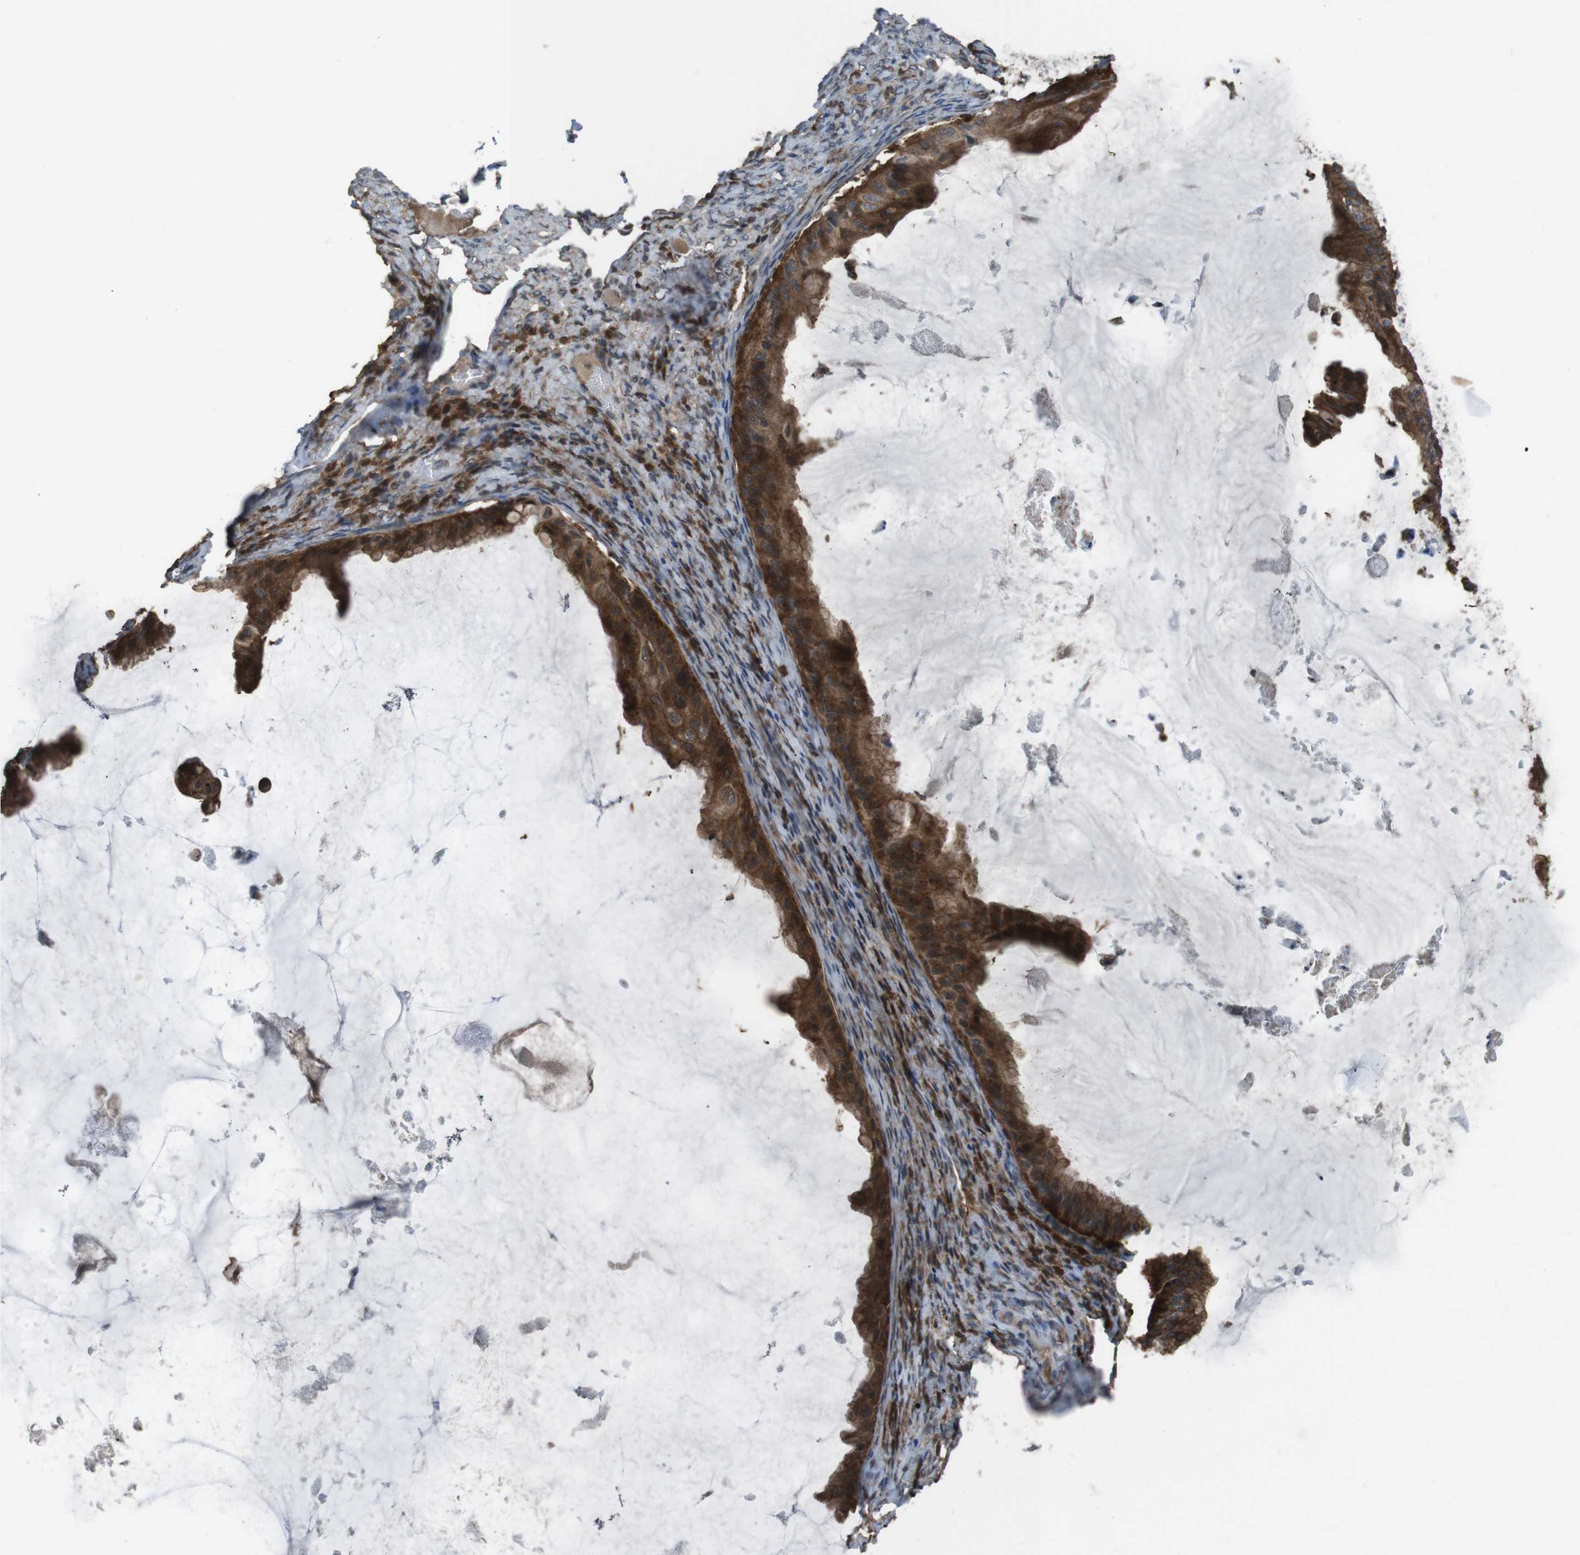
{"staining": {"intensity": "strong", "quantity": ">75%", "location": "cytoplasmic/membranous"}, "tissue": "ovarian cancer", "cell_type": "Tumor cells", "image_type": "cancer", "snomed": [{"axis": "morphology", "description": "Cystadenocarcinoma, mucinous, NOS"}, {"axis": "topography", "description": "Ovary"}], "caption": "There is high levels of strong cytoplasmic/membranous staining in tumor cells of ovarian cancer, as demonstrated by immunohistochemical staining (brown color).", "gene": "SLC22A23", "patient": {"sex": "female", "age": 61}}